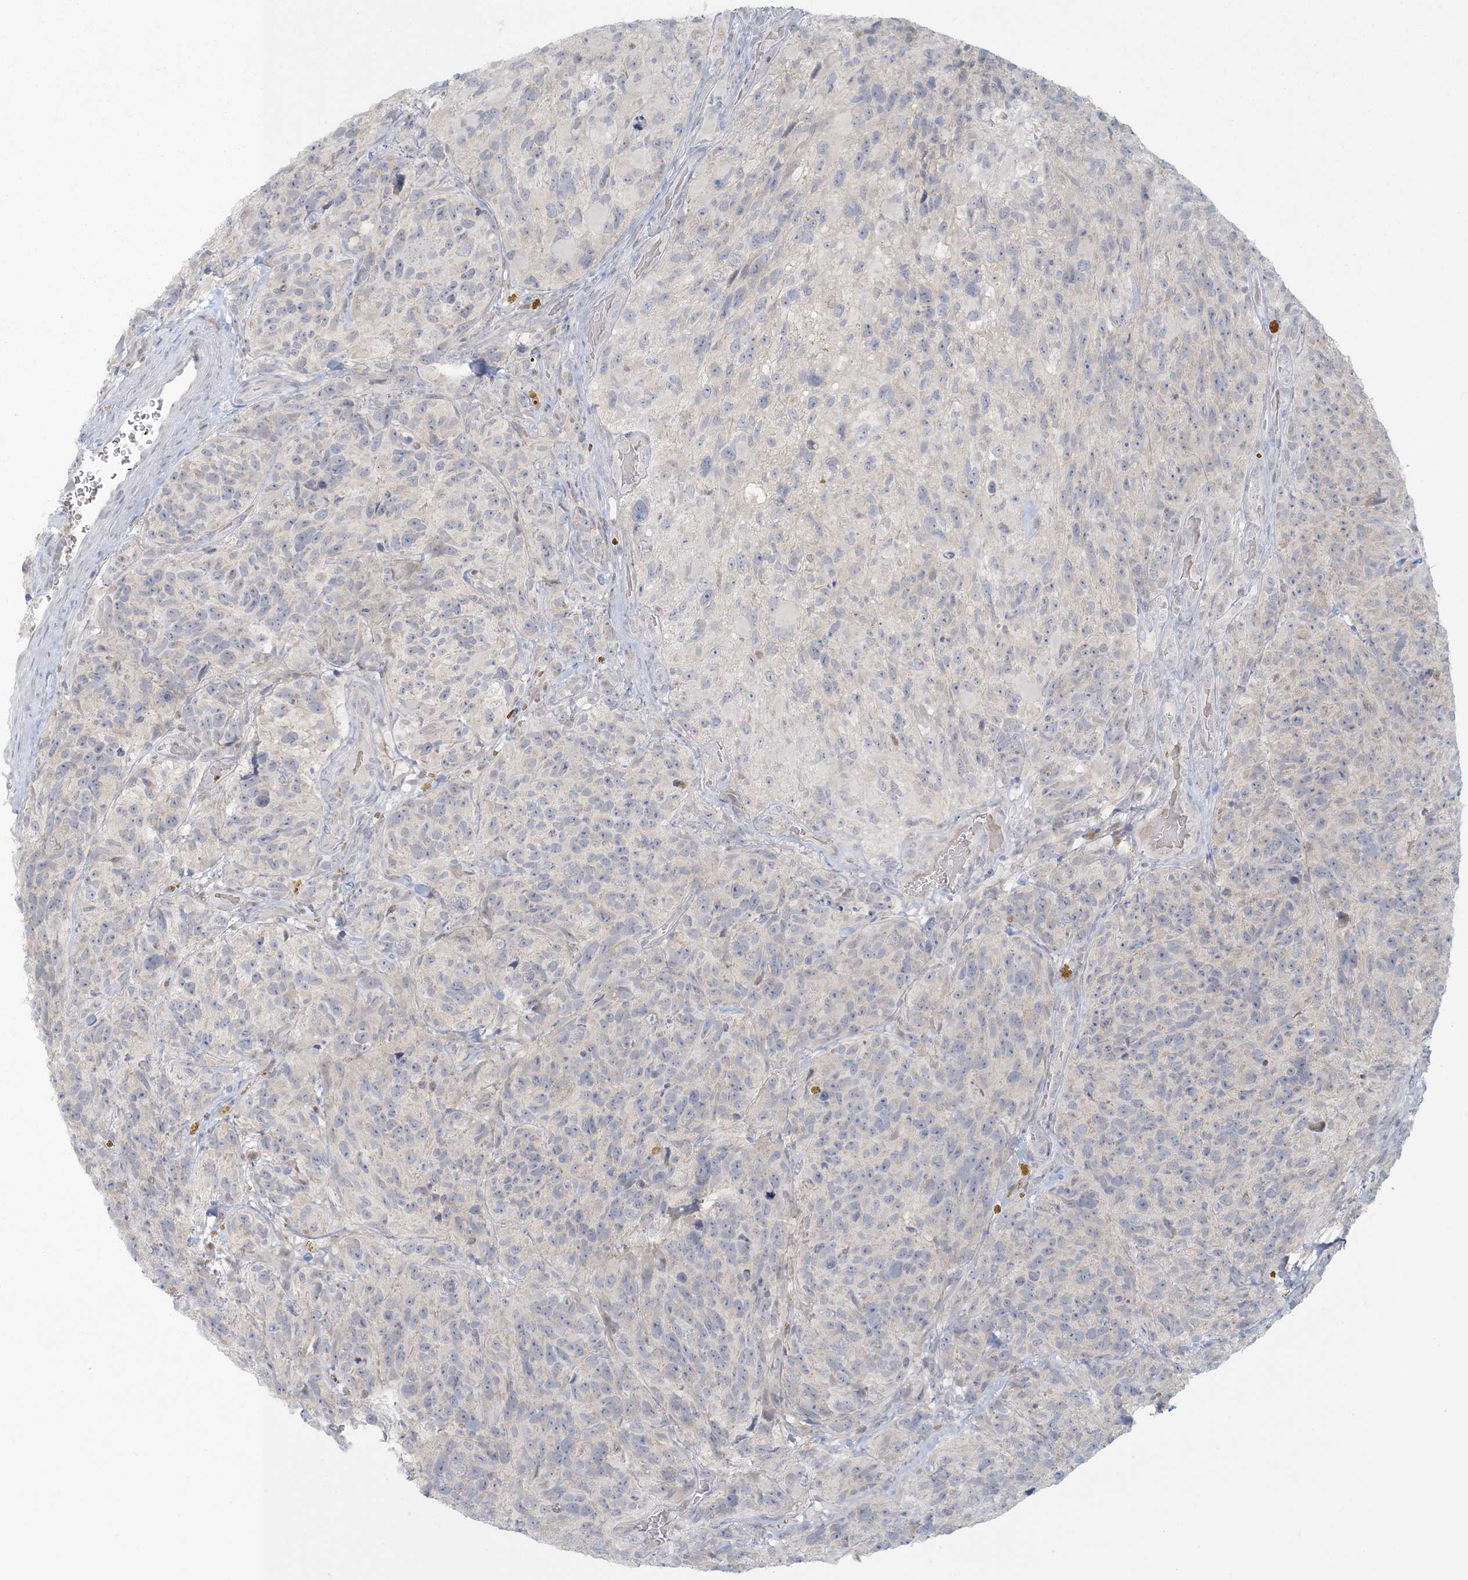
{"staining": {"intensity": "negative", "quantity": "none", "location": "none"}, "tissue": "glioma", "cell_type": "Tumor cells", "image_type": "cancer", "snomed": [{"axis": "morphology", "description": "Glioma, malignant, High grade"}, {"axis": "topography", "description": "Brain"}], "caption": "The histopathology image reveals no significant positivity in tumor cells of malignant glioma (high-grade).", "gene": "CTDNEP1", "patient": {"sex": "male", "age": 69}}